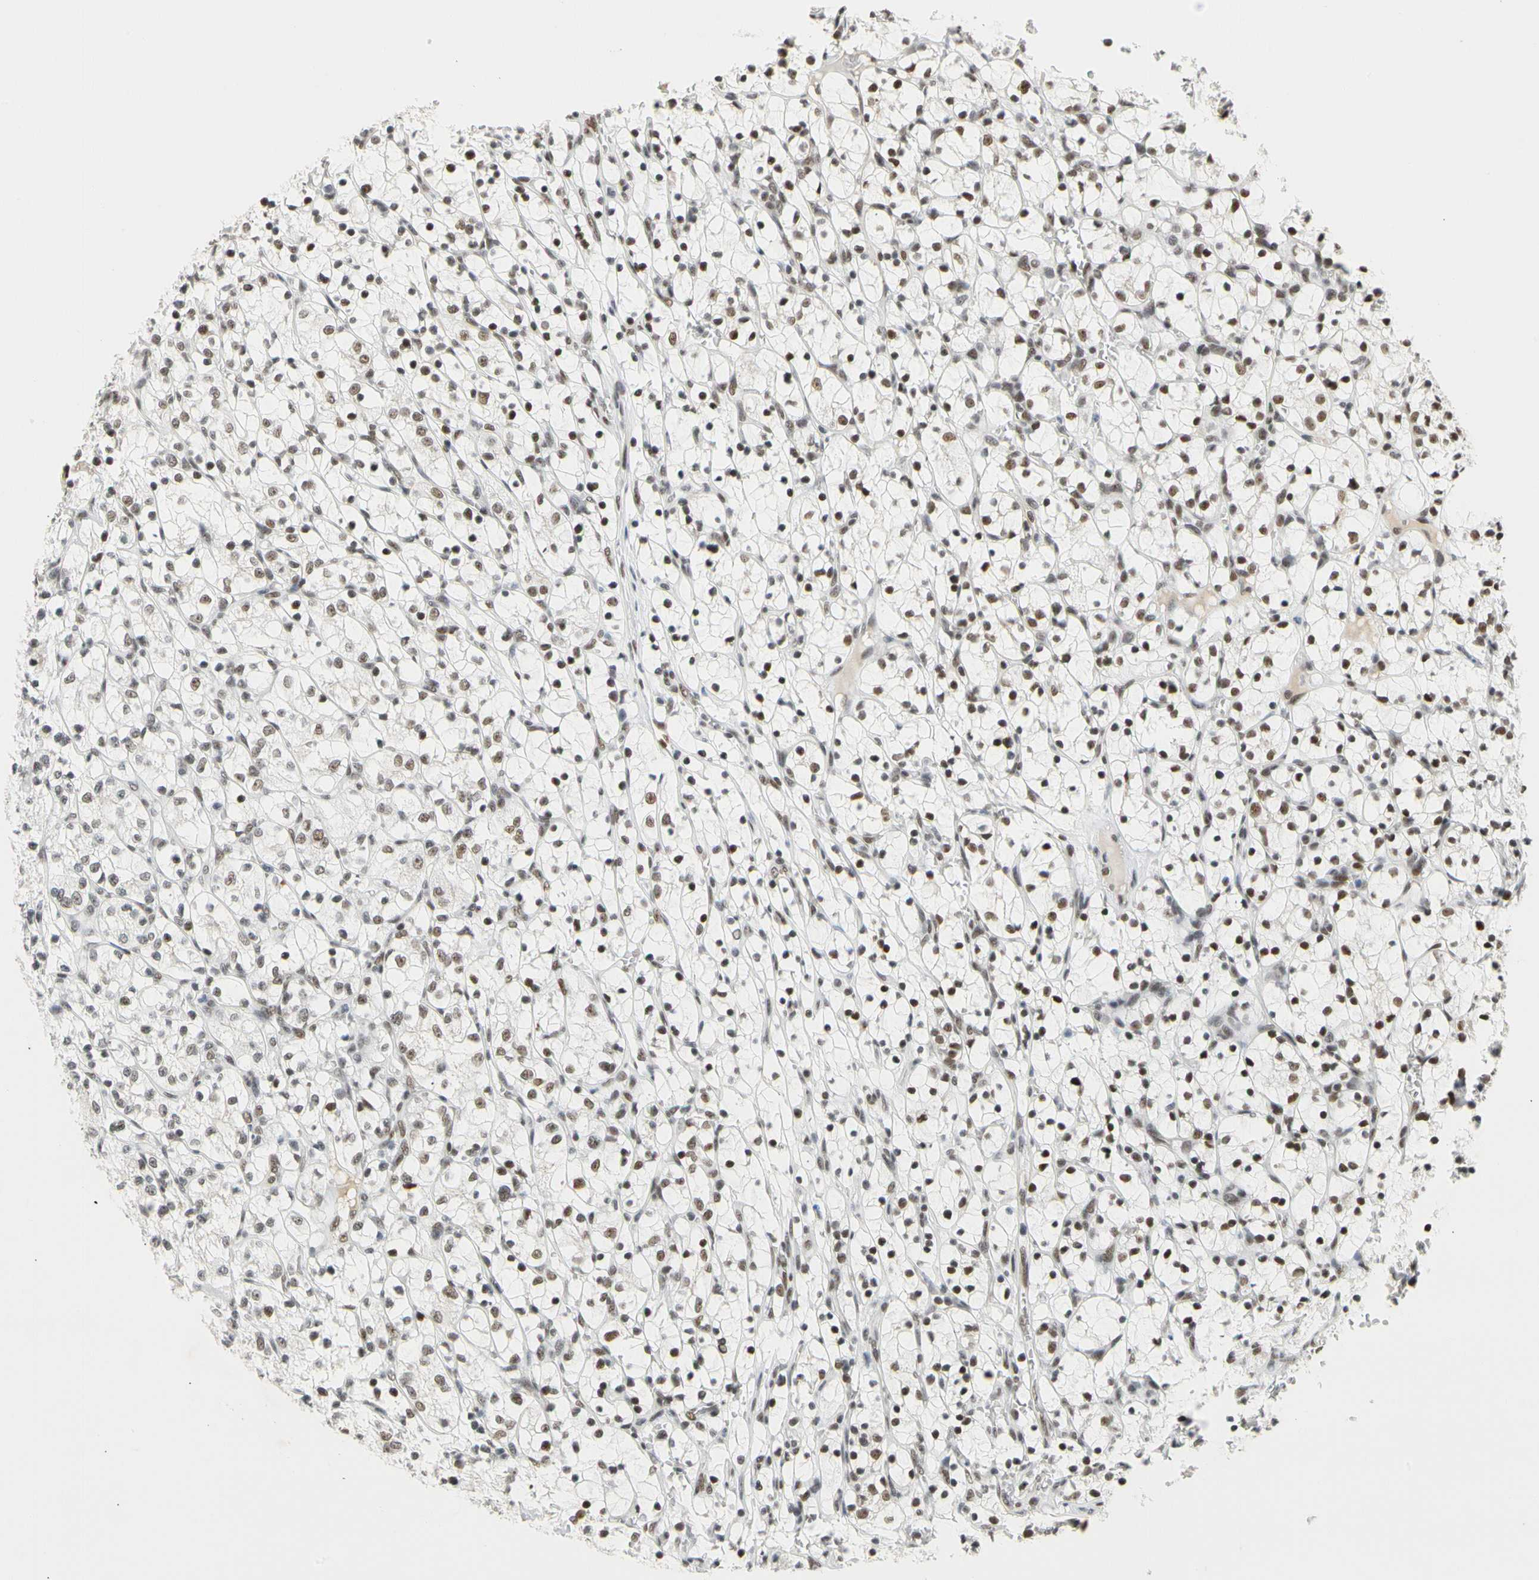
{"staining": {"intensity": "strong", "quantity": "25%-75%", "location": "nuclear"}, "tissue": "renal cancer", "cell_type": "Tumor cells", "image_type": "cancer", "snomed": [{"axis": "morphology", "description": "Adenocarcinoma, NOS"}, {"axis": "topography", "description": "Kidney"}], "caption": "Renal cancer stained with DAB IHC displays high levels of strong nuclear positivity in about 25%-75% of tumor cells. (DAB IHC with brightfield microscopy, high magnification).", "gene": "ZSCAN16", "patient": {"sex": "female", "age": 69}}